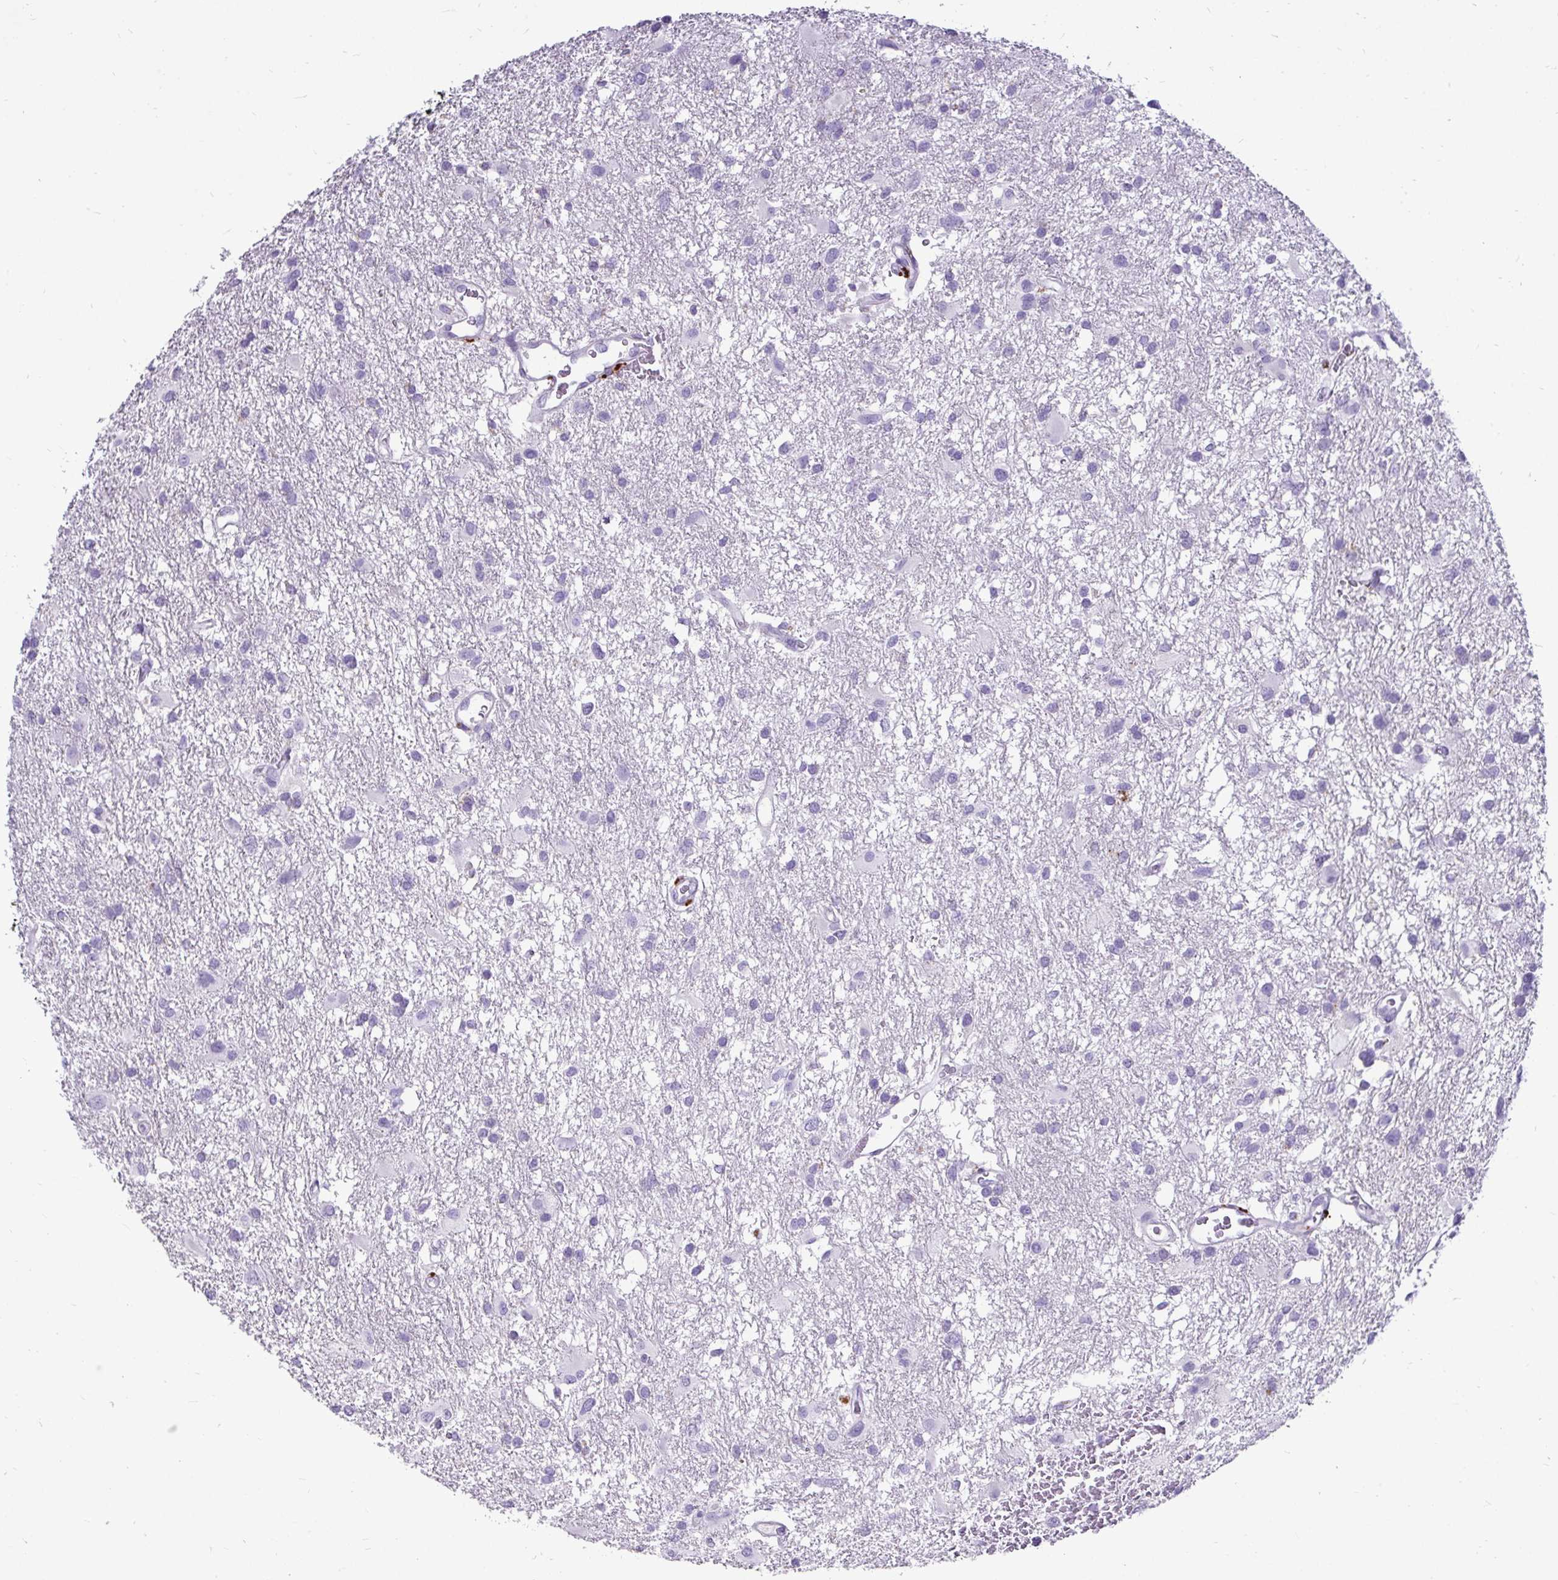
{"staining": {"intensity": "negative", "quantity": "none", "location": "none"}, "tissue": "glioma", "cell_type": "Tumor cells", "image_type": "cancer", "snomed": [{"axis": "morphology", "description": "Glioma, malignant, High grade"}, {"axis": "topography", "description": "Brain"}], "caption": "There is no significant staining in tumor cells of malignant glioma (high-grade). (DAB (3,3'-diaminobenzidine) IHC, high magnification).", "gene": "CTSZ", "patient": {"sex": "male", "age": 53}}